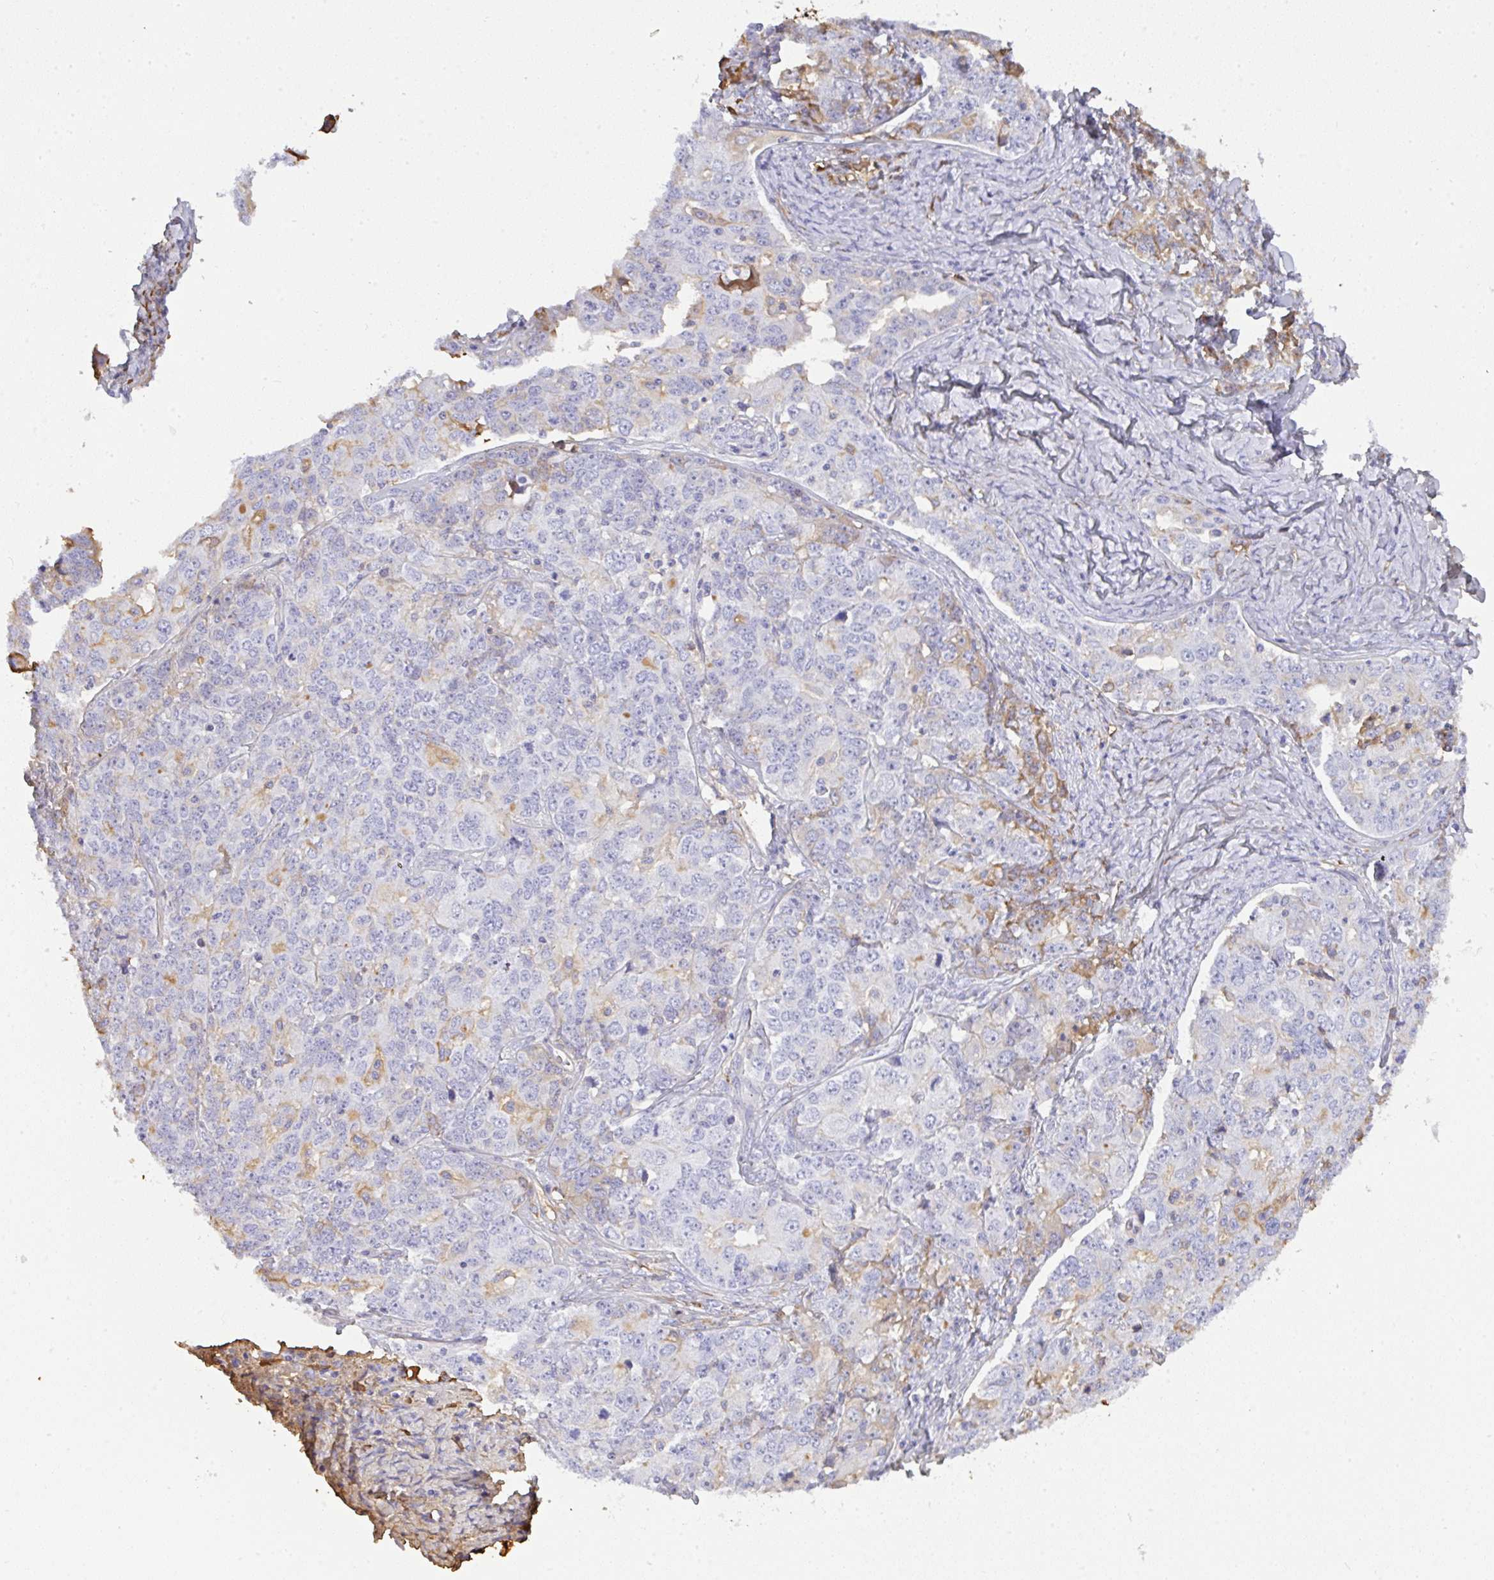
{"staining": {"intensity": "moderate", "quantity": "<25%", "location": "cytoplasmic/membranous"}, "tissue": "ovarian cancer", "cell_type": "Tumor cells", "image_type": "cancer", "snomed": [{"axis": "morphology", "description": "Carcinoma, endometroid"}, {"axis": "topography", "description": "Ovary"}], "caption": "High-power microscopy captured an IHC photomicrograph of ovarian cancer, revealing moderate cytoplasmic/membranous positivity in approximately <25% of tumor cells.", "gene": "SMYD5", "patient": {"sex": "female", "age": 62}}